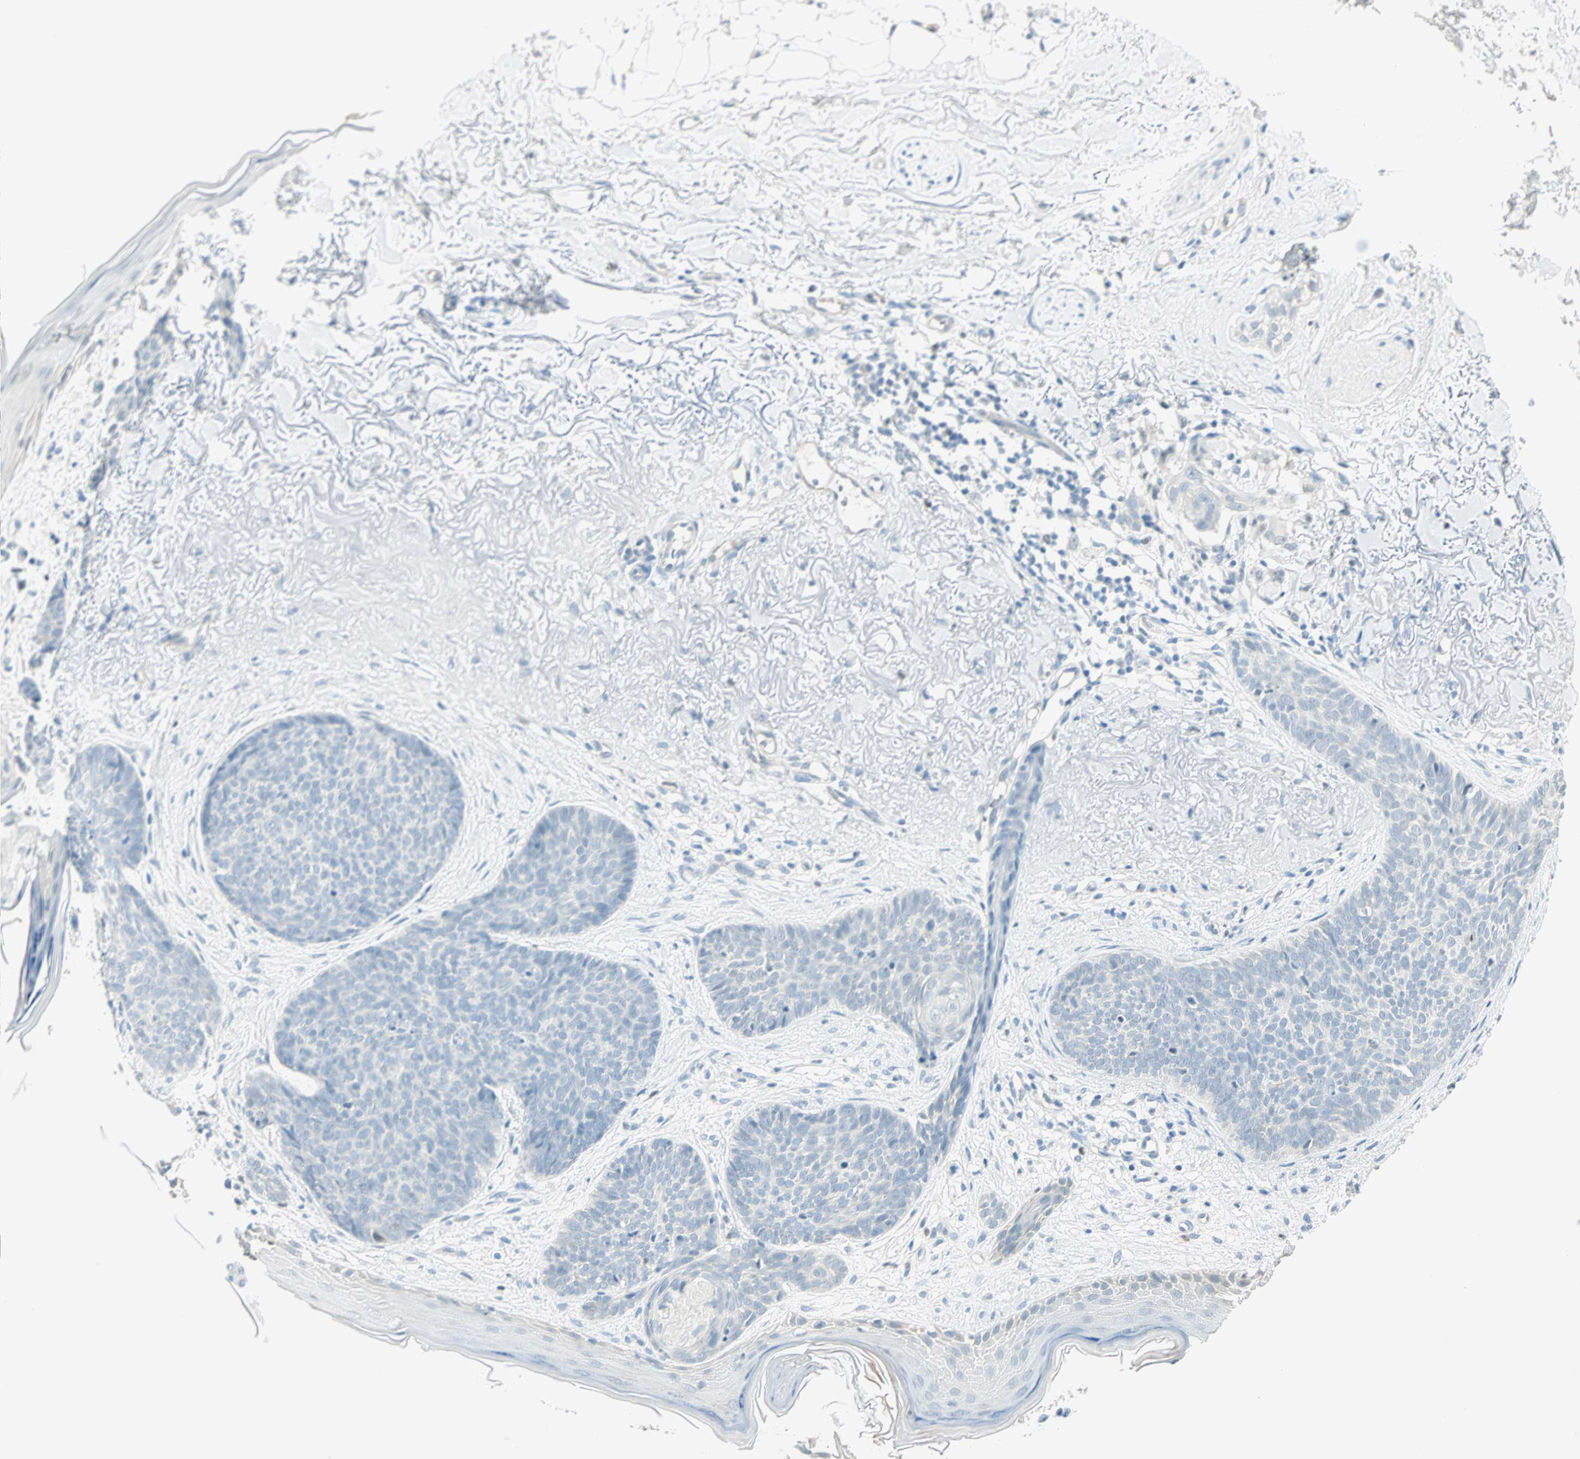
{"staining": {"intensity": "negative", "quantity": "none", "location": "none"}, "tissue": "skin cancer", "cell_type": "Tumor cells", "image_type": "cancer", "snomed": [{"axis": "morphology", "description": "Normal tissue, NOS"}, {"axis": "morphology", "description": "Basal cell carcinoma"}, {"axis": "topography", "description": "Skin"}], "caption": "This is a histopathology image of IHC staining of skin cancer, which shows no positivity in tumor cells. (Brightfield microscopy of DAB immunohistochemistry at high magnification).", "gene": "MLLT10", "patient": {"sex": "female", "age": 70}}